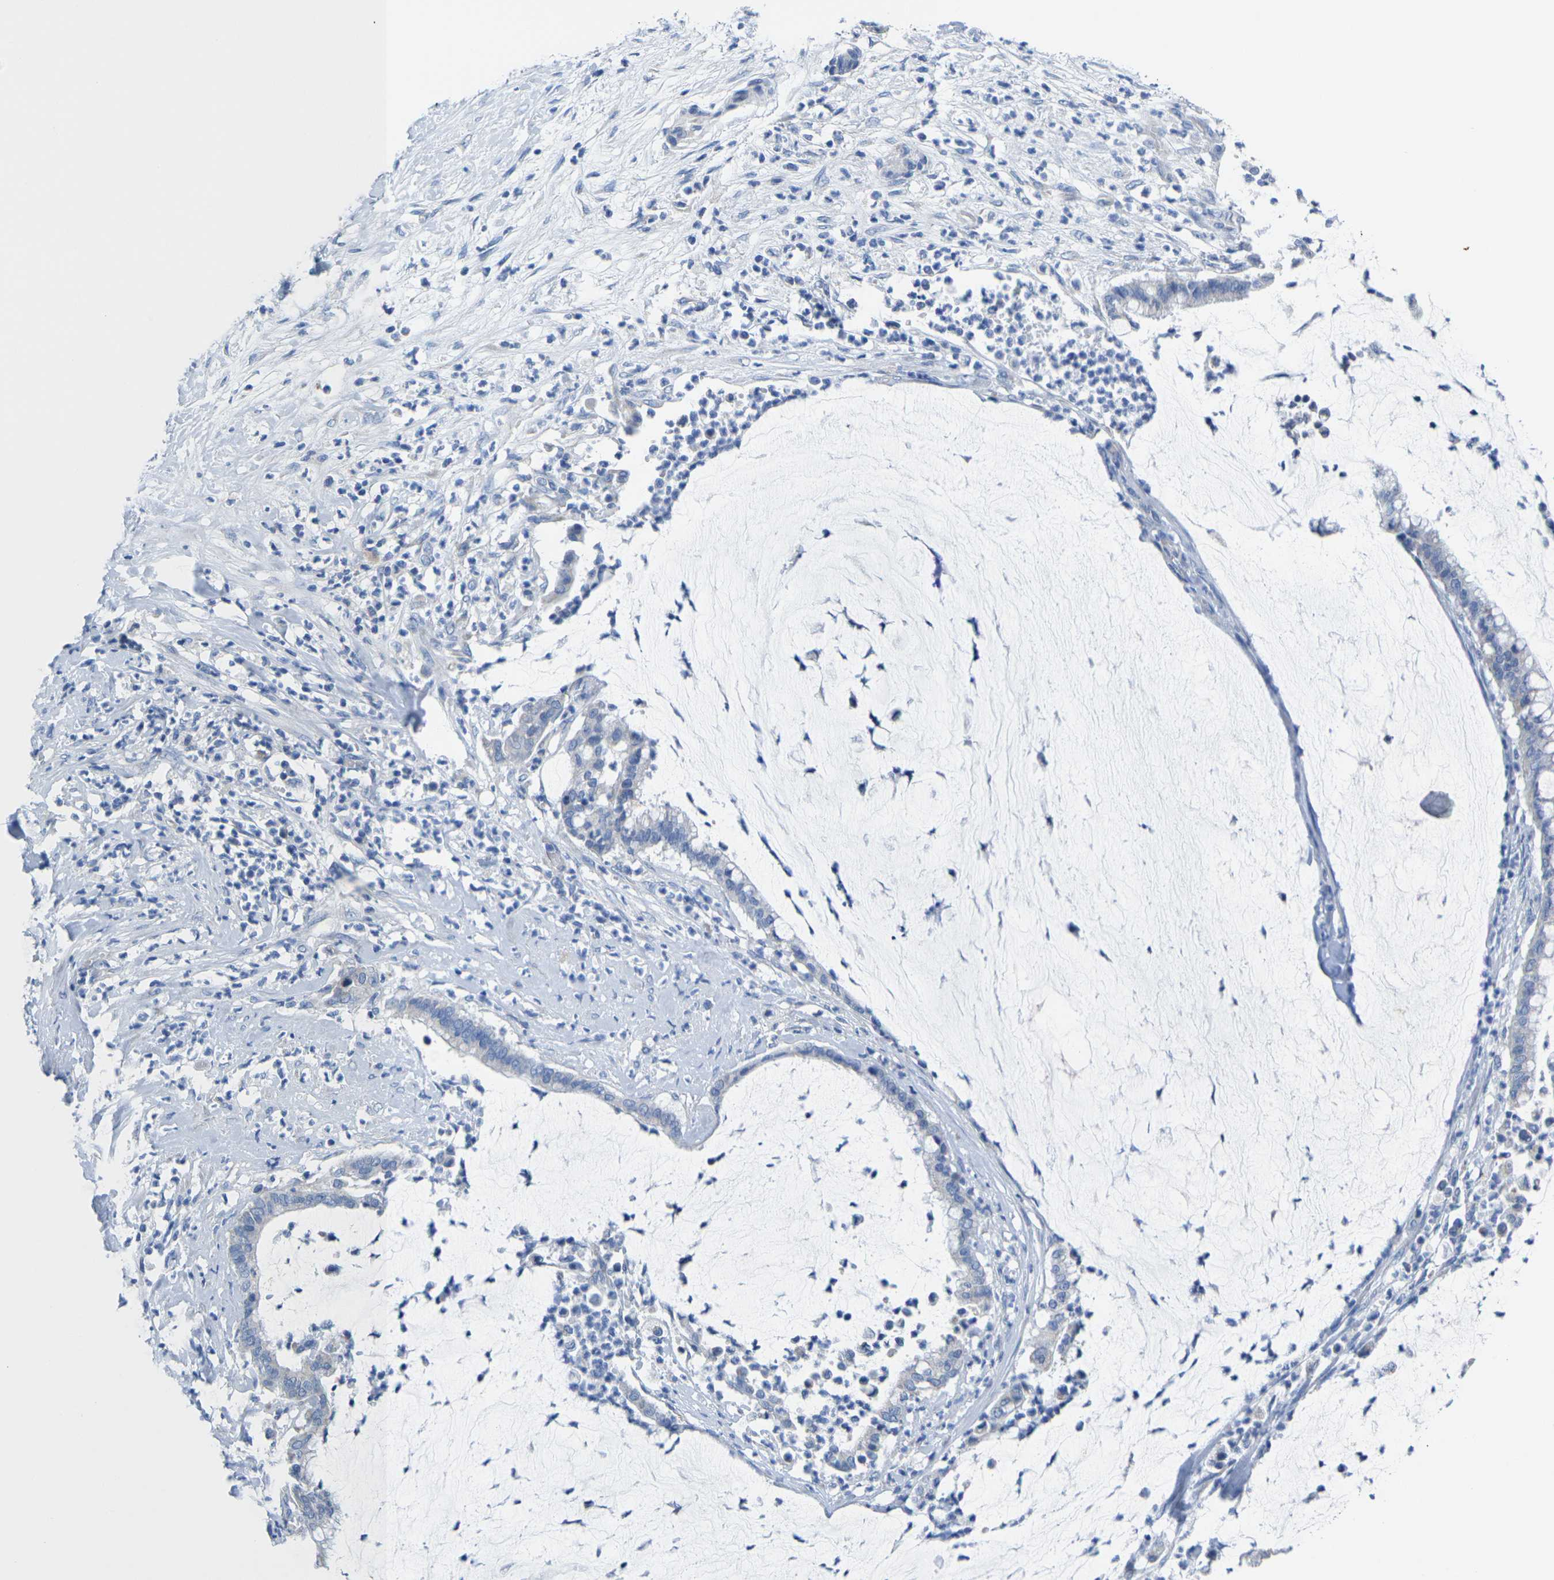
{"staining": {"intensity": "negative", "quantity": "none", "location": "none"}, "tissue": "pancreatic cancer", "cell_type": "Tumor cells", "image_type": "cancer", "snomed": [{"axis": "morphology", "description": "Adenocarcinoma, NOS"}, {"axis": "topography", "description": "Pancreas"}], "caption": "Immunohistochemical staining of adenocarcinoma (pancreatic) demonstrates no significant positivity in tumor cells. (Brightfield microscopy of DAB (3,3'-diaminobenzidine) immunohistochemistry at high magnification).", "gene": "TMEM204", "patient": {"sex": "male", "age": 41}}